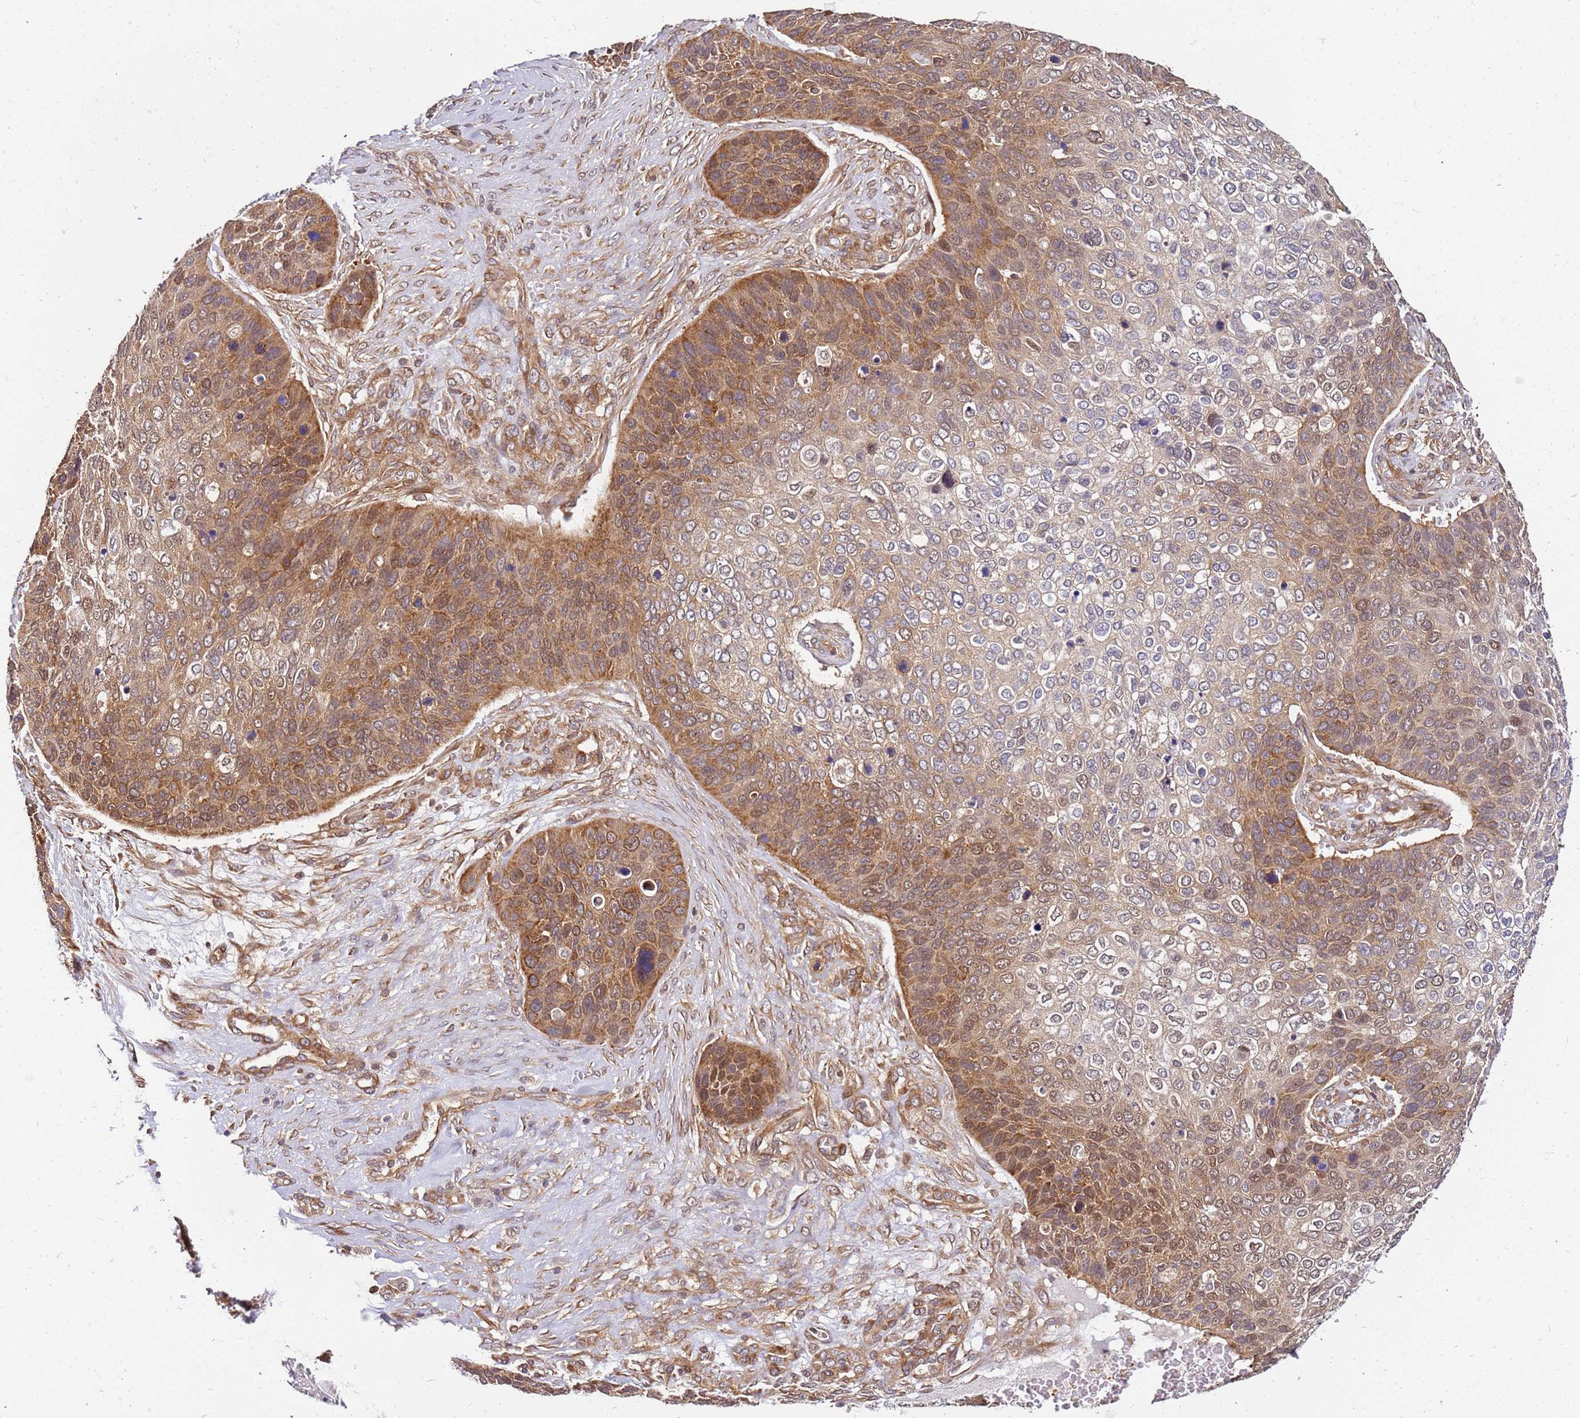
{"staining": {"intensity": "moderate", "quantity": ">75%", "location": "cytoplasmic/membranous"}, "tissue": "skin cancer", "cell_type": "Tumor cells", "image_type": "cancer", "snomed": [{"axis": "morphology", "description": "Basal cell carcinoma"}, {"axis": "topography", "description": "Skin"}], "caption": "IHC micrograph of neoplastic tissue: human basal cell carcinoma (skin) stained using immunohistochemistry (IHC) shows medium levels of moderate protein expression localized specifically in the cytoplasmic/membranous of tumor cells, appearing as a cytoplasmic/membranous brown color.", "gene": "PIH1D1", "patient": {"sex": "female", "age": 74}}